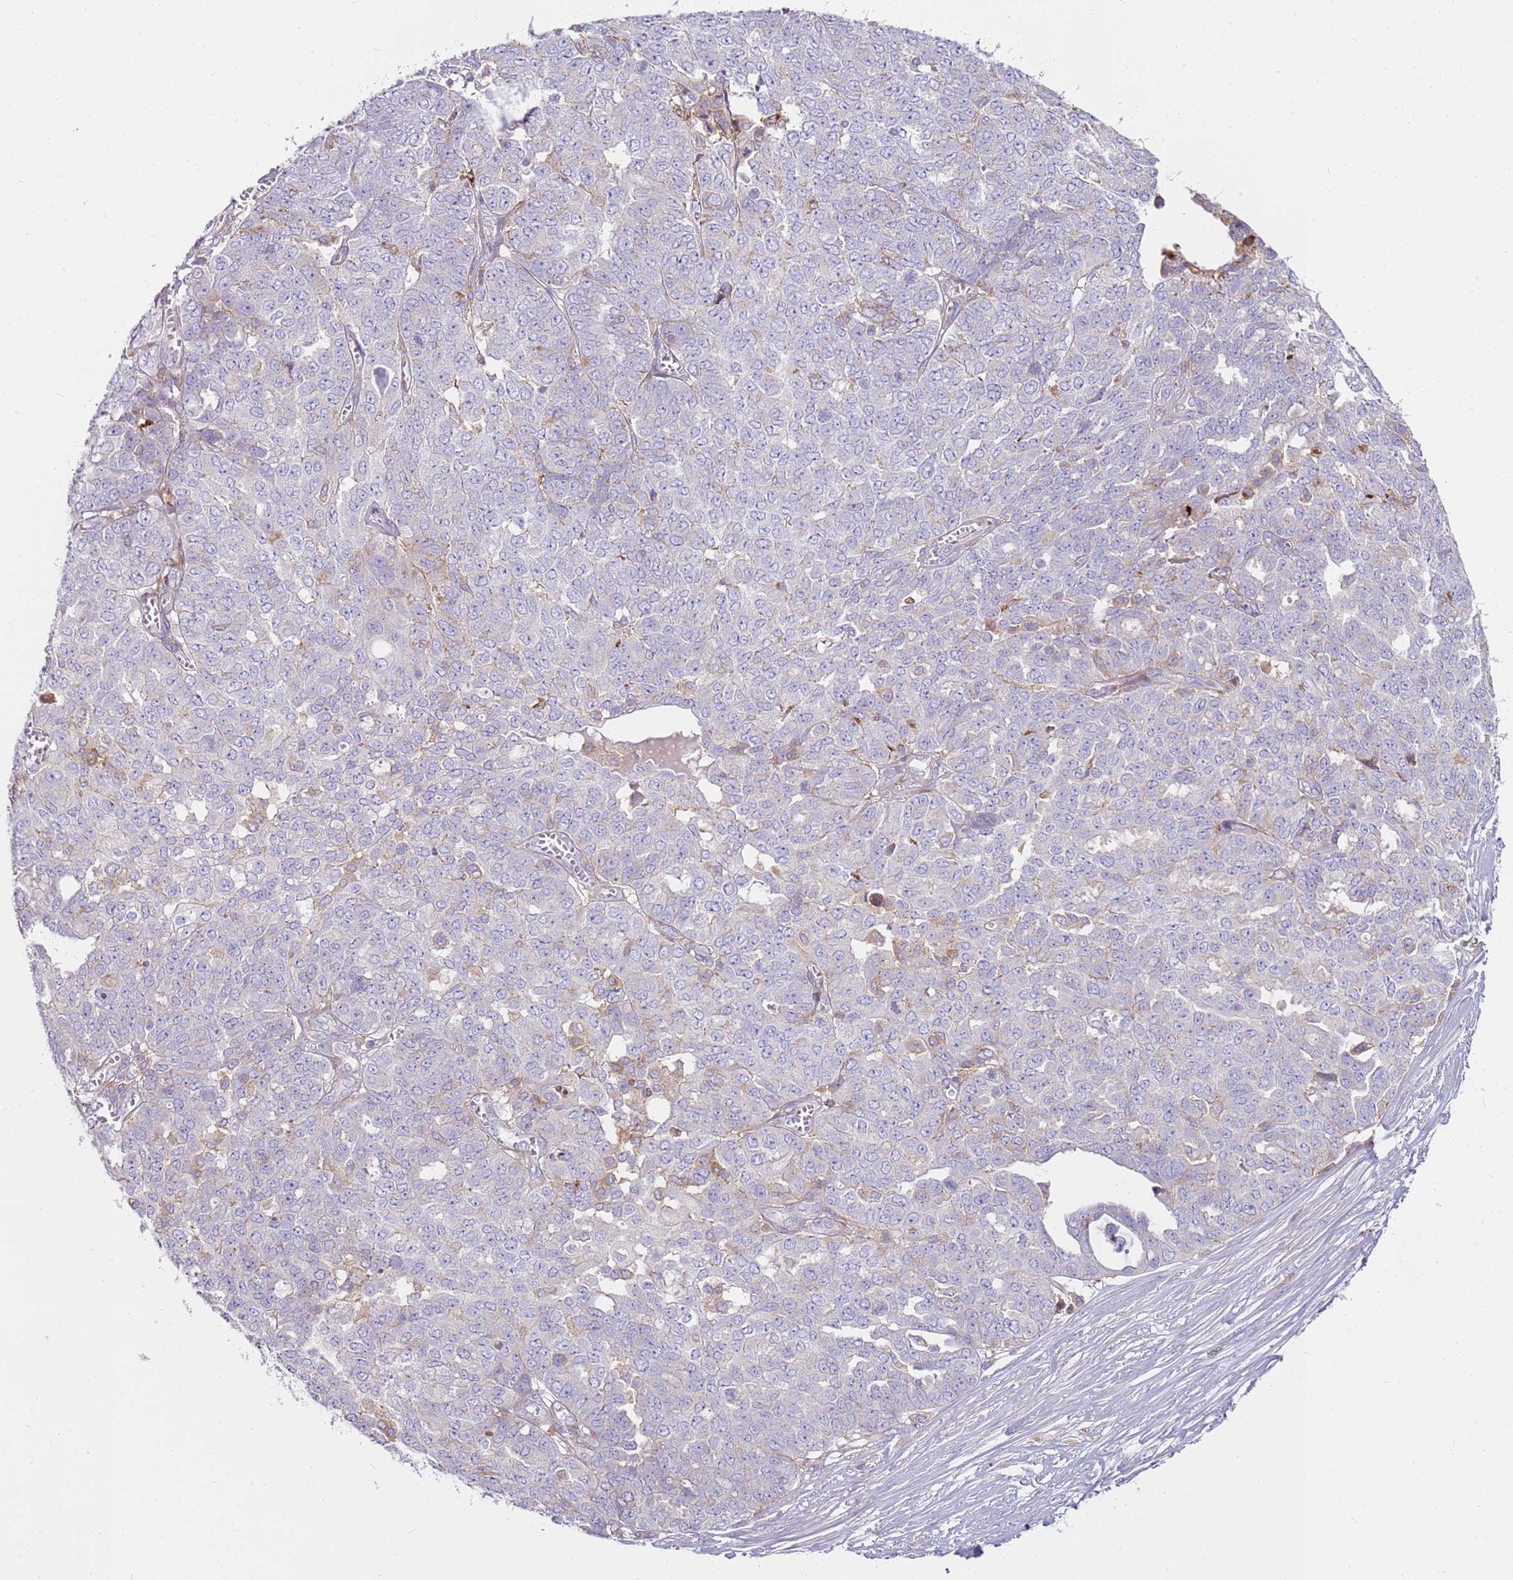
{"staining": {"intensity": "negative", "quantity": "none", "location": "none"}, "tissue": "ovarian cancer", "cell_type": "Tumor cells", "image_type": "cancer", "snomed": [{"axis": "morphology", "description": "Cystadenocarcinoma, serous, NOS"}, {"axis": "topography", "description": "Soft tissue"}, {"axis": "topography", "description": "Ovary"}], "caption": "Tumor cells are negative for protein expression in human ovarian cancer (serous cystadenocarcinoma).", "gene": "FPR1", "patient": {"sex": "female", "age": 57}}